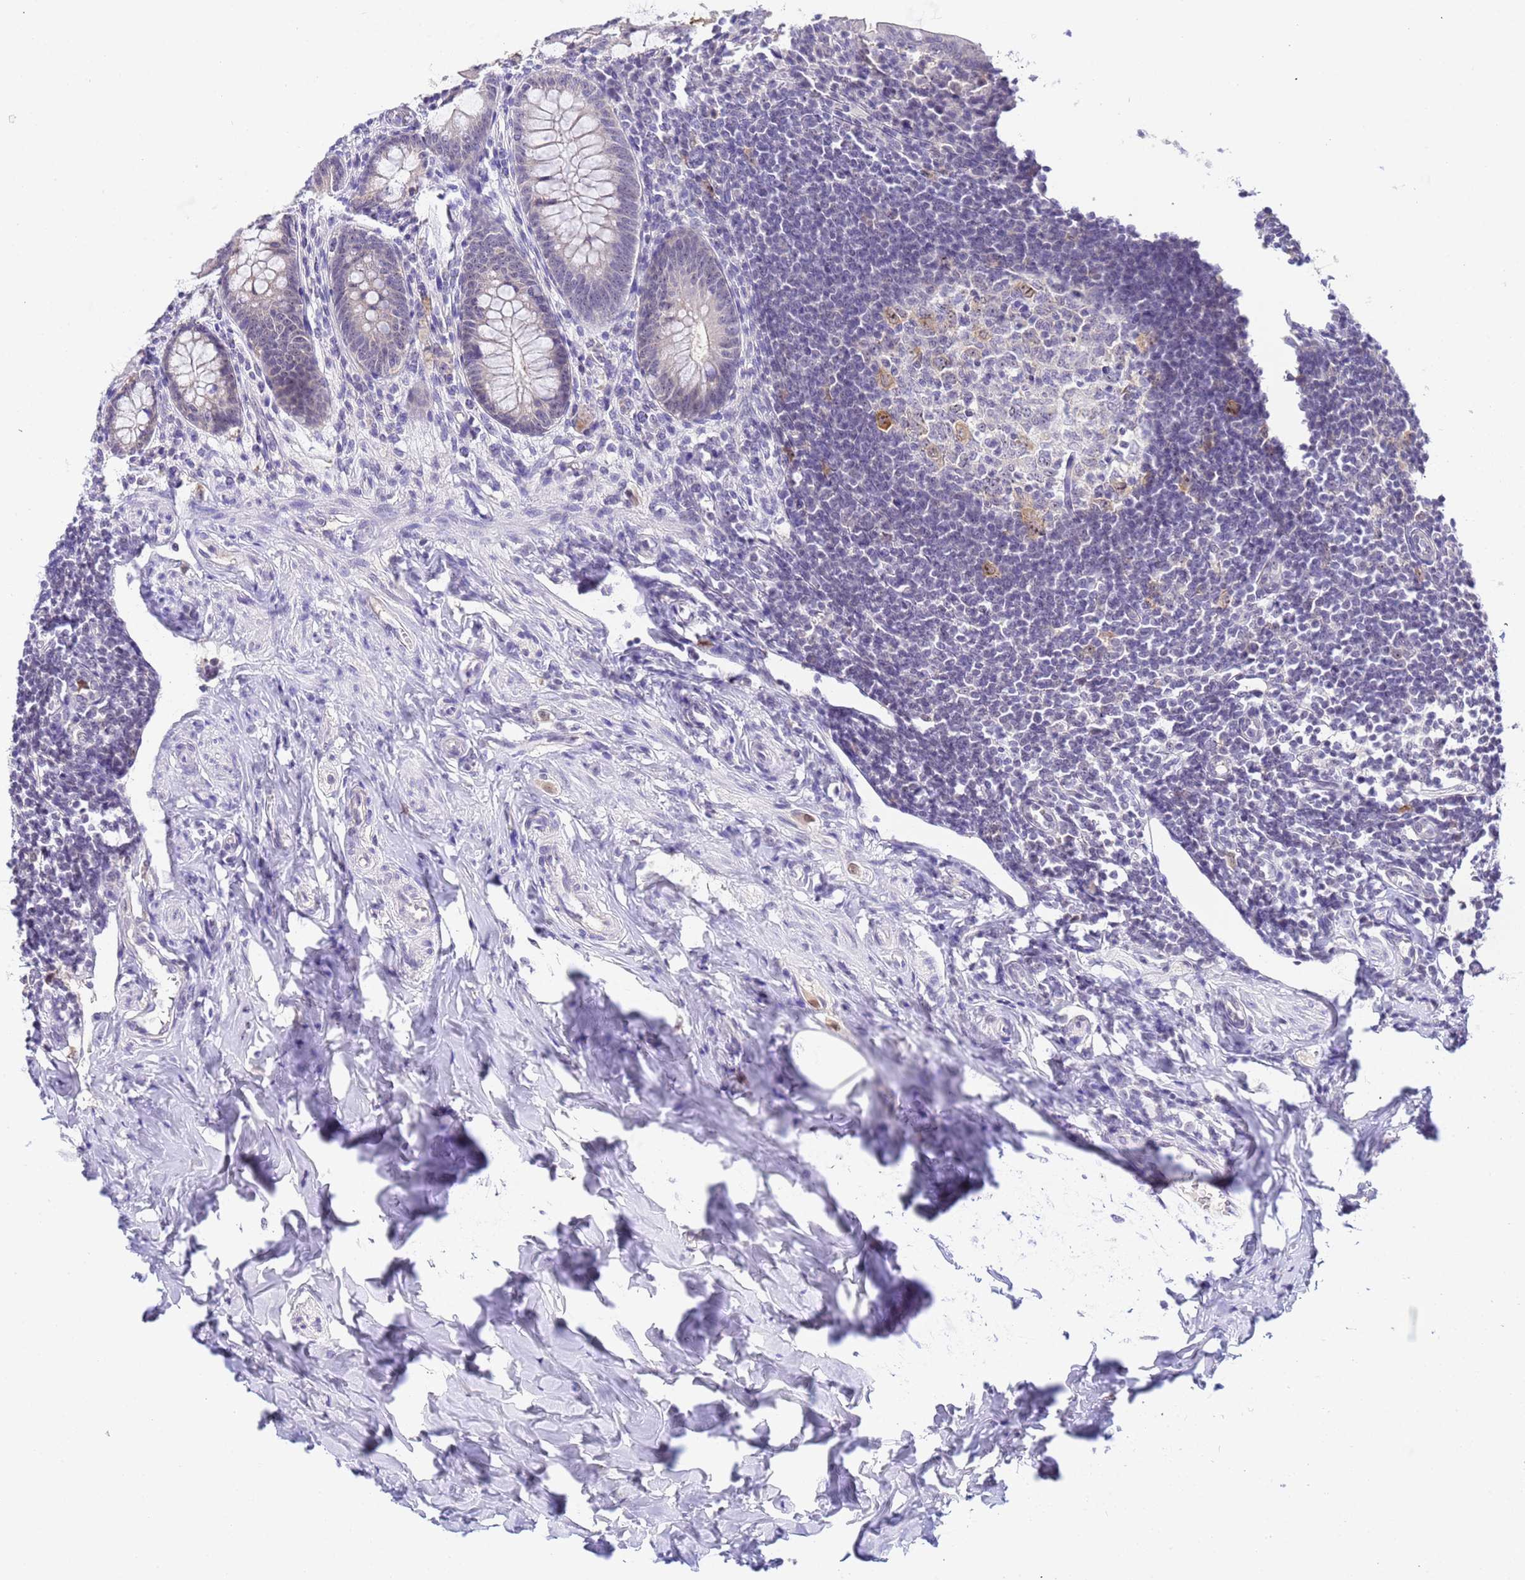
{"staining": {"intensity": "weak", "quantity": "<25%", "location": "cytoplasmic/membranous"}, "tissue": "appendix", "cell_type": "Glandular cells", "image_type": "normal", "snomed": [{"axis": "morphology", "description": "Normal tissue, NOS"}, {"axis": "topography", "description": "Appendix"}], "caption": "This is an immunohistochemistry (IHC) micrograph of unremarkable appendix. There is no staining in glandular cells.", "gene": "ACTL6B", "patient": {"sex": "female", "age": 33}}